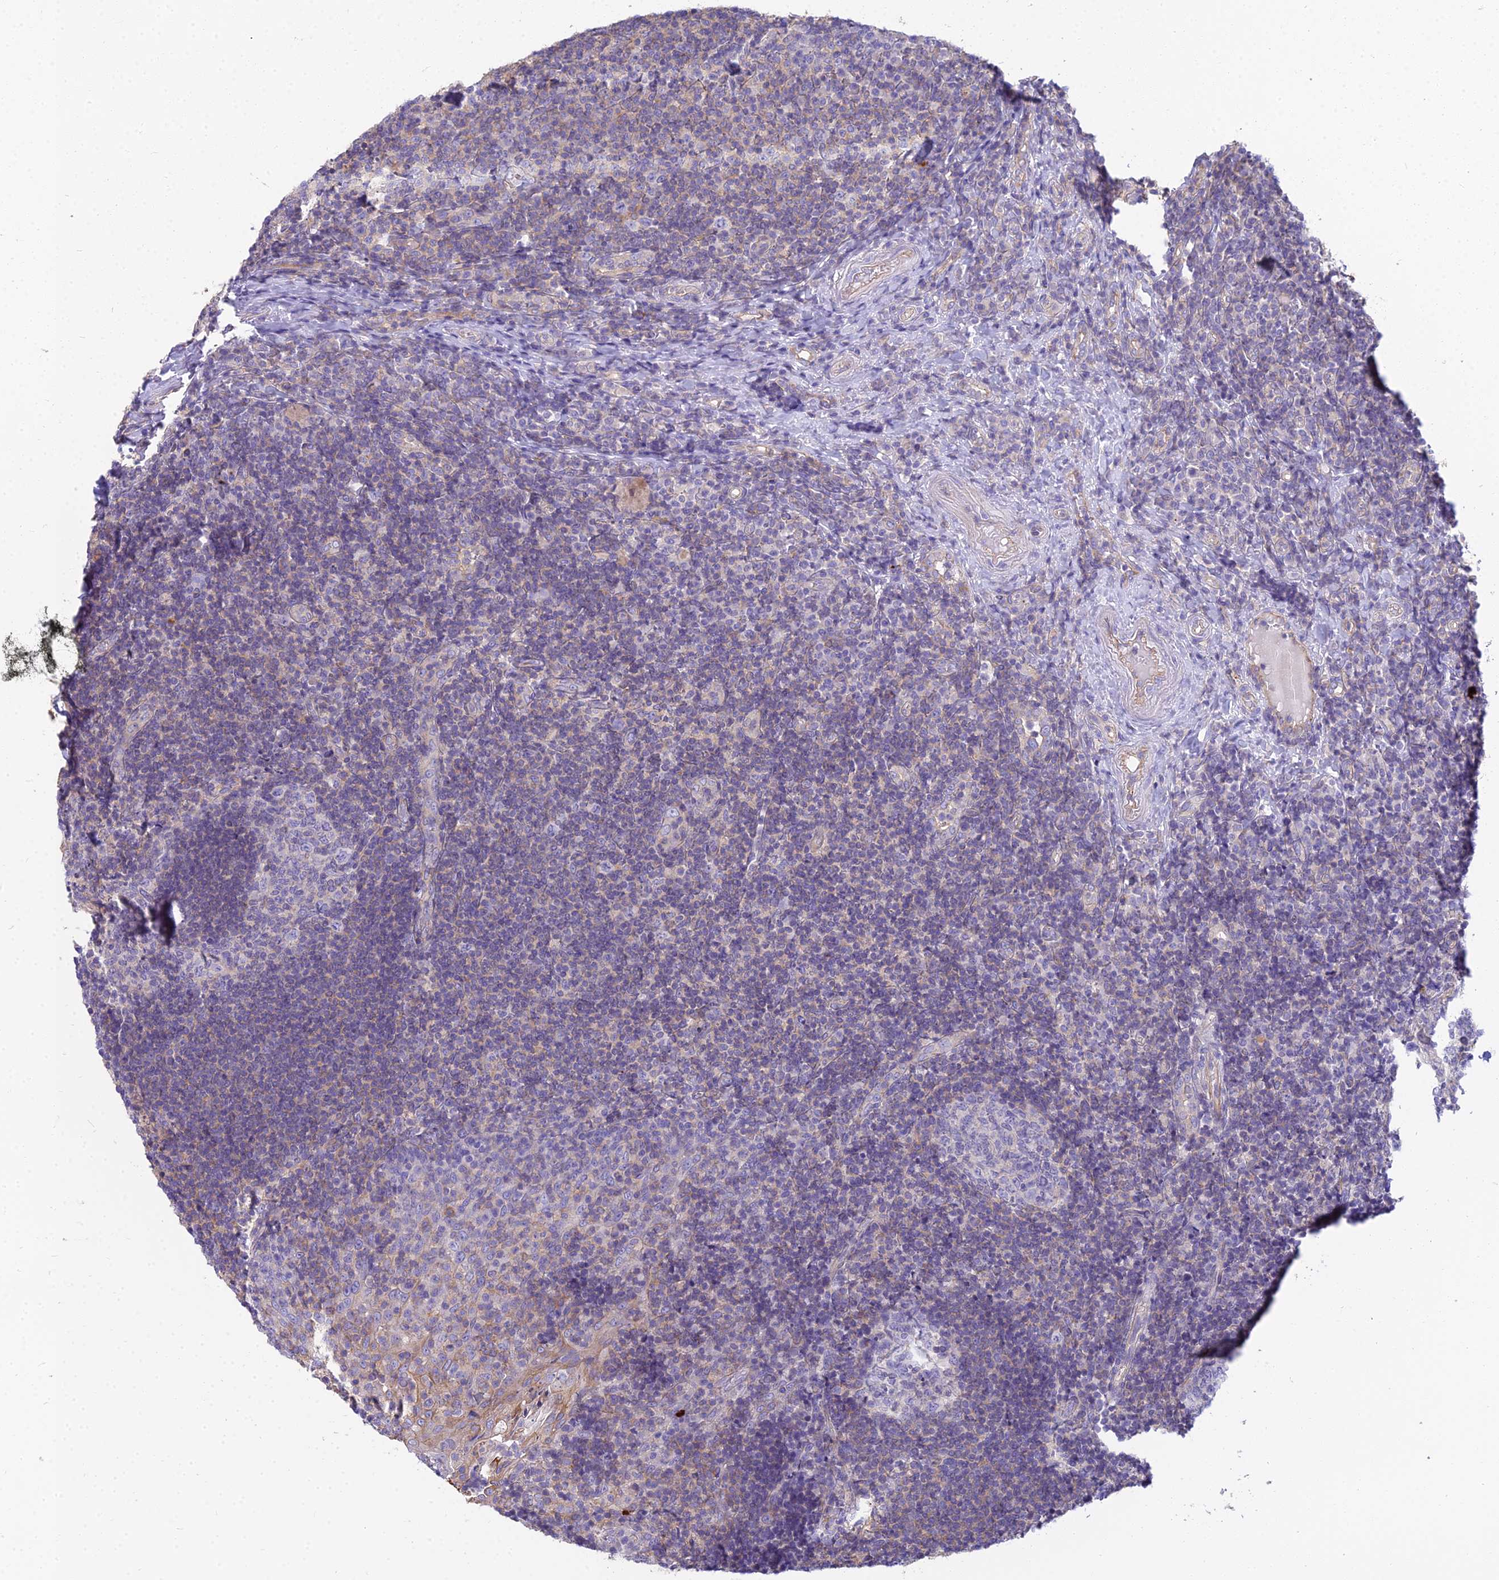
{"staining": {"intensity": "negative", "quantity": "none", "location": "none"}, "tissue": "tonsil", "cell_type": "Germinal center cells", "image_type": "normal", "snomed": [{"axis": "morphology", "description": "Normal tissue, NOS"}, {"axis": "topography", "description": "Tonsil"}], "caption": "IHC of normal human tonsil demonstrates no expression in germinal center cells. (DAB (3,3'-diaminobenzidine) immunohistochemistry visualized using brightfield microscopy, high magnification).", "gene": "SMIM24", "patient": {"sex": "female", "age": 40}}